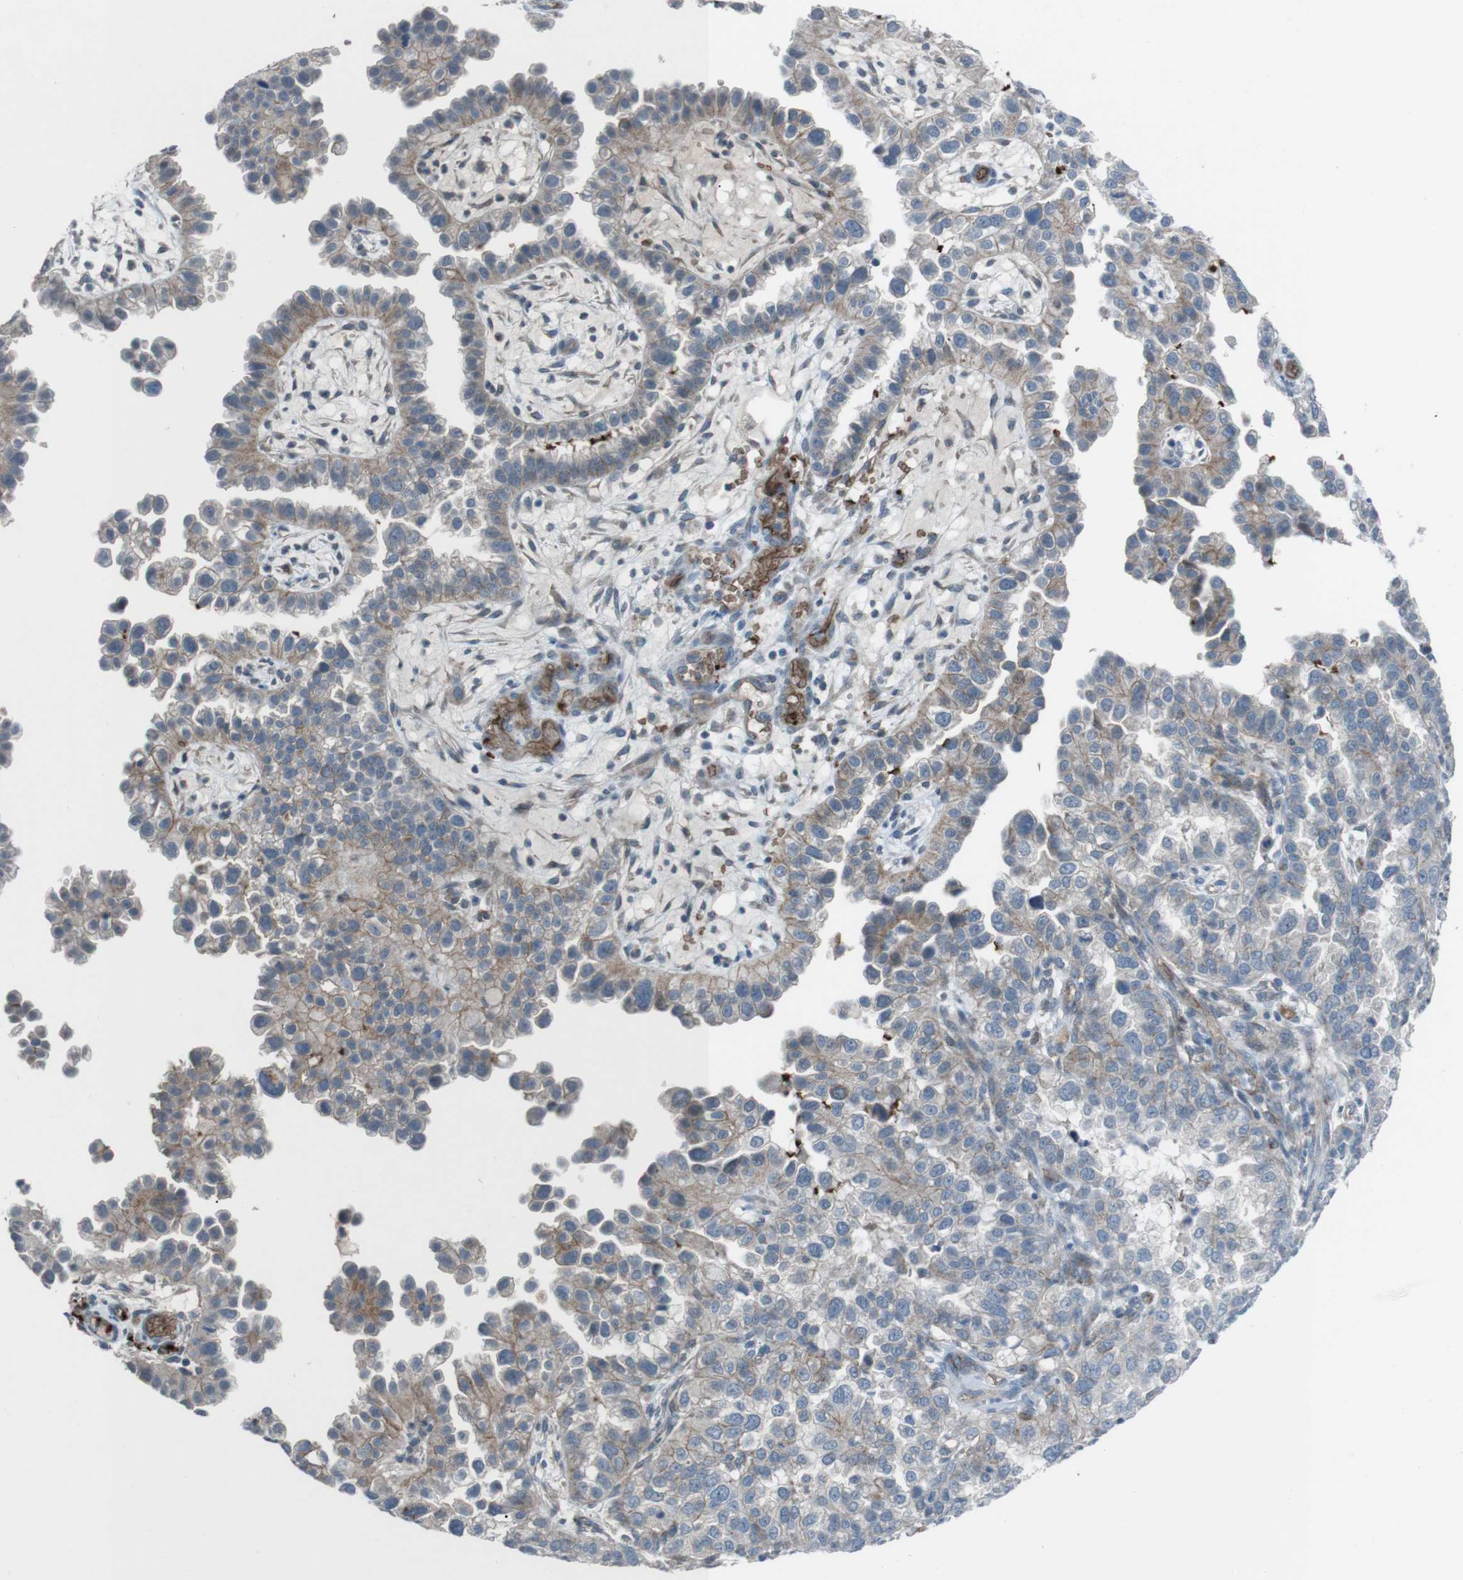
{"staining": {"intensity": "moderate", "quantity": "25%-75%", "location": "cytoplasmic/membranous"}, "tissue": "endometrial cancer", "cell_type": "Tumor cells", "image_type": "cancer", "snomed": [{"axis": "morphology", "description": "Adenocarcinoma, NOS"}, {"axis": "topography", "description": "Endometrium"}], "caption": "Tumor cells show moderate cytoplasmic/membranous positivity in about 25%-75% of cells in endometrial cancer (adenocarcinoma). (DAB (3,3'-diaminobenzidine) IHC with brightfield microscopy, high magnification).", "gene": "SPTA1", "patient": {"sex": "female", "age": 85}}